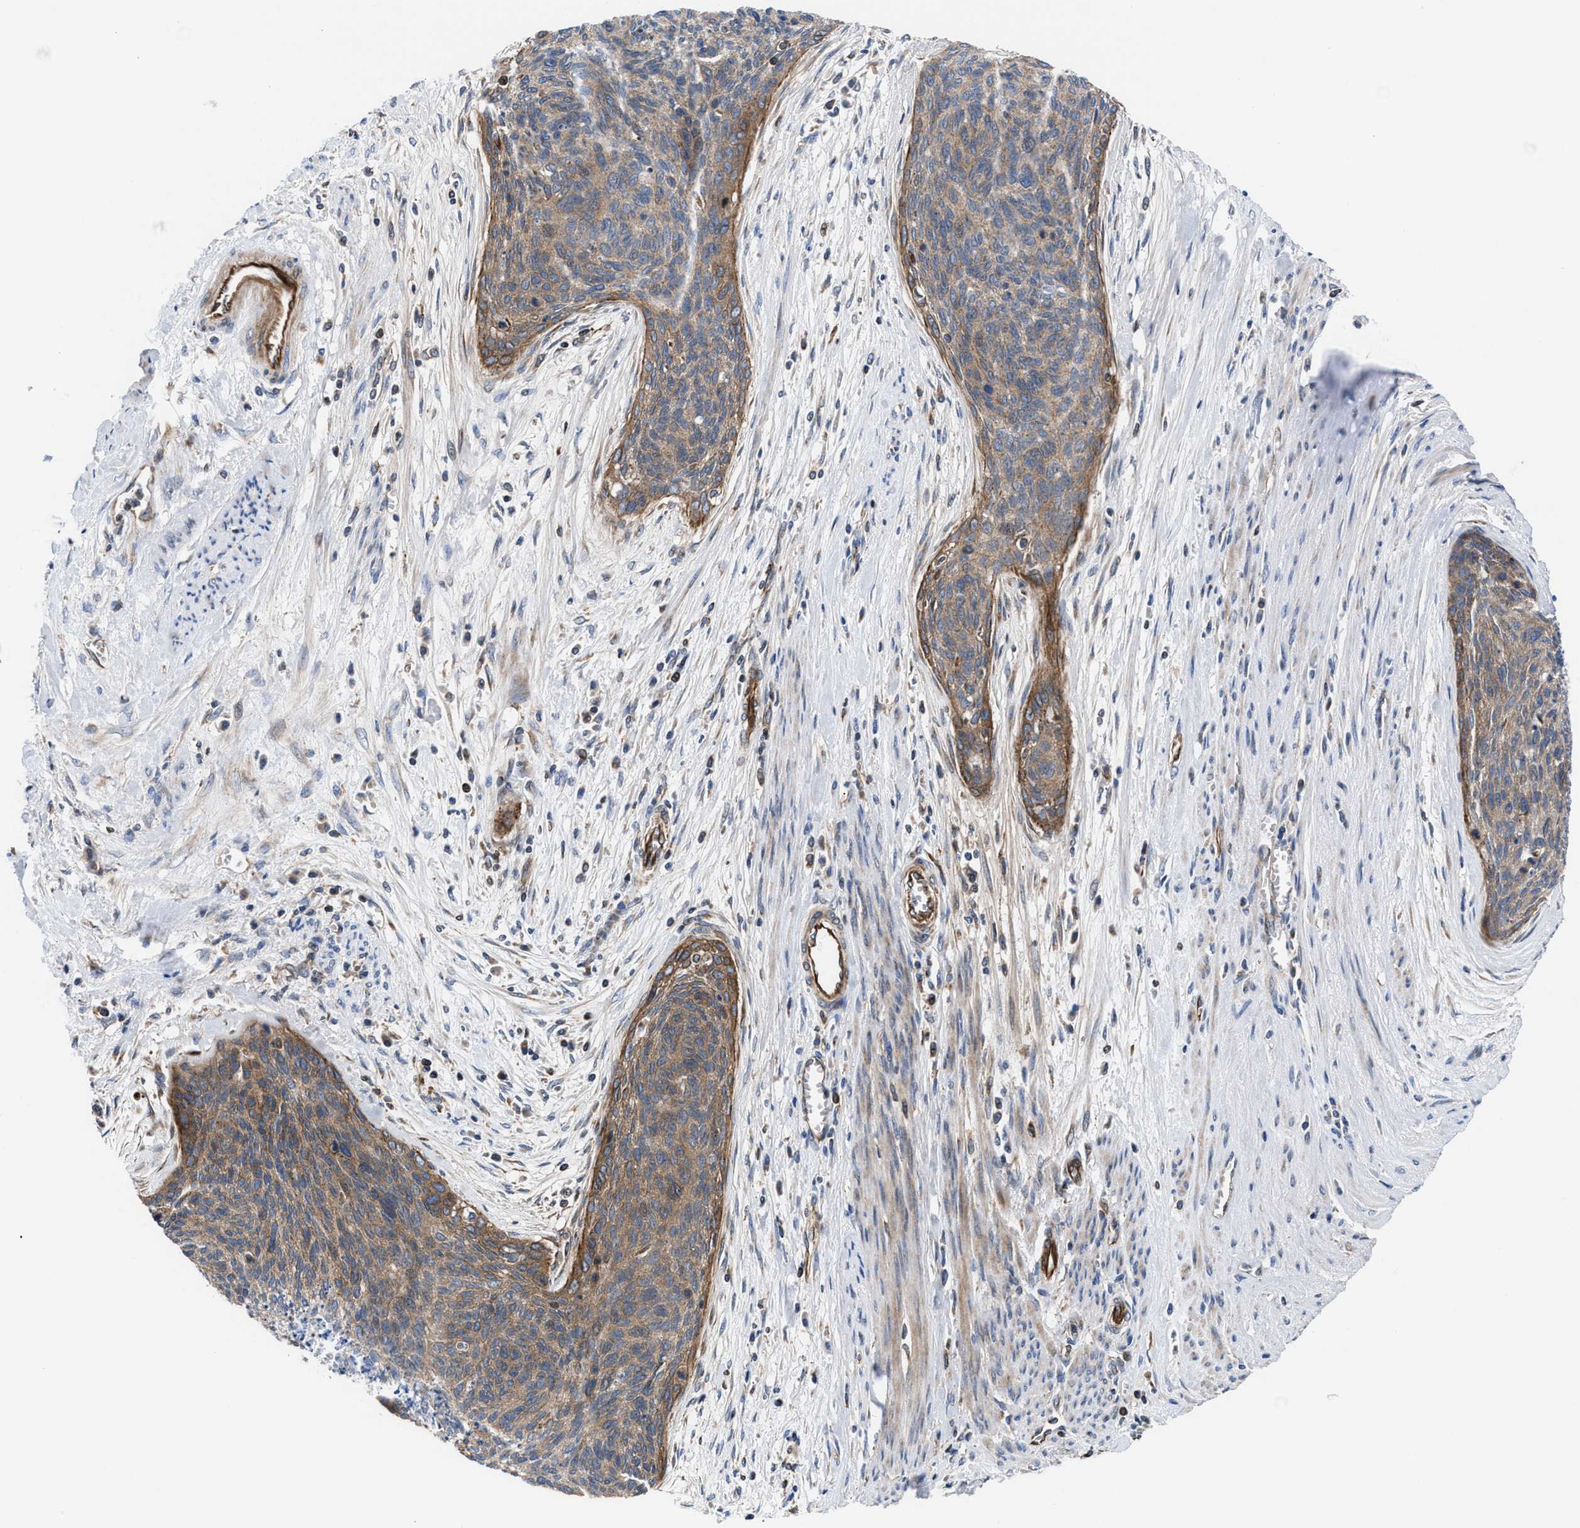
{"staining": {"intensity": "moderate", "quantity": ">75%", "location": "cytoplasmic/membranous"}, "tissue": "cervical cancer", "cell_type": "Tumor cells", "image_type": "cancer", "snomed": [{"axis": "morphology", "description": "Squamous cell carcinoma, NOS"}, {"axis": "topography", "description": "Cervix"}], "caption": "DAB (3,3'-diaminobenzidine) immunohistochemical staining of human cervical cancer (squamous cell carcinoma) demonstrates moderate cytoplasmic/membranous protein expression in about >75% of tumor cells.", "gene": "PRR15L", "patient": {"sex": "female", "age": 55}}